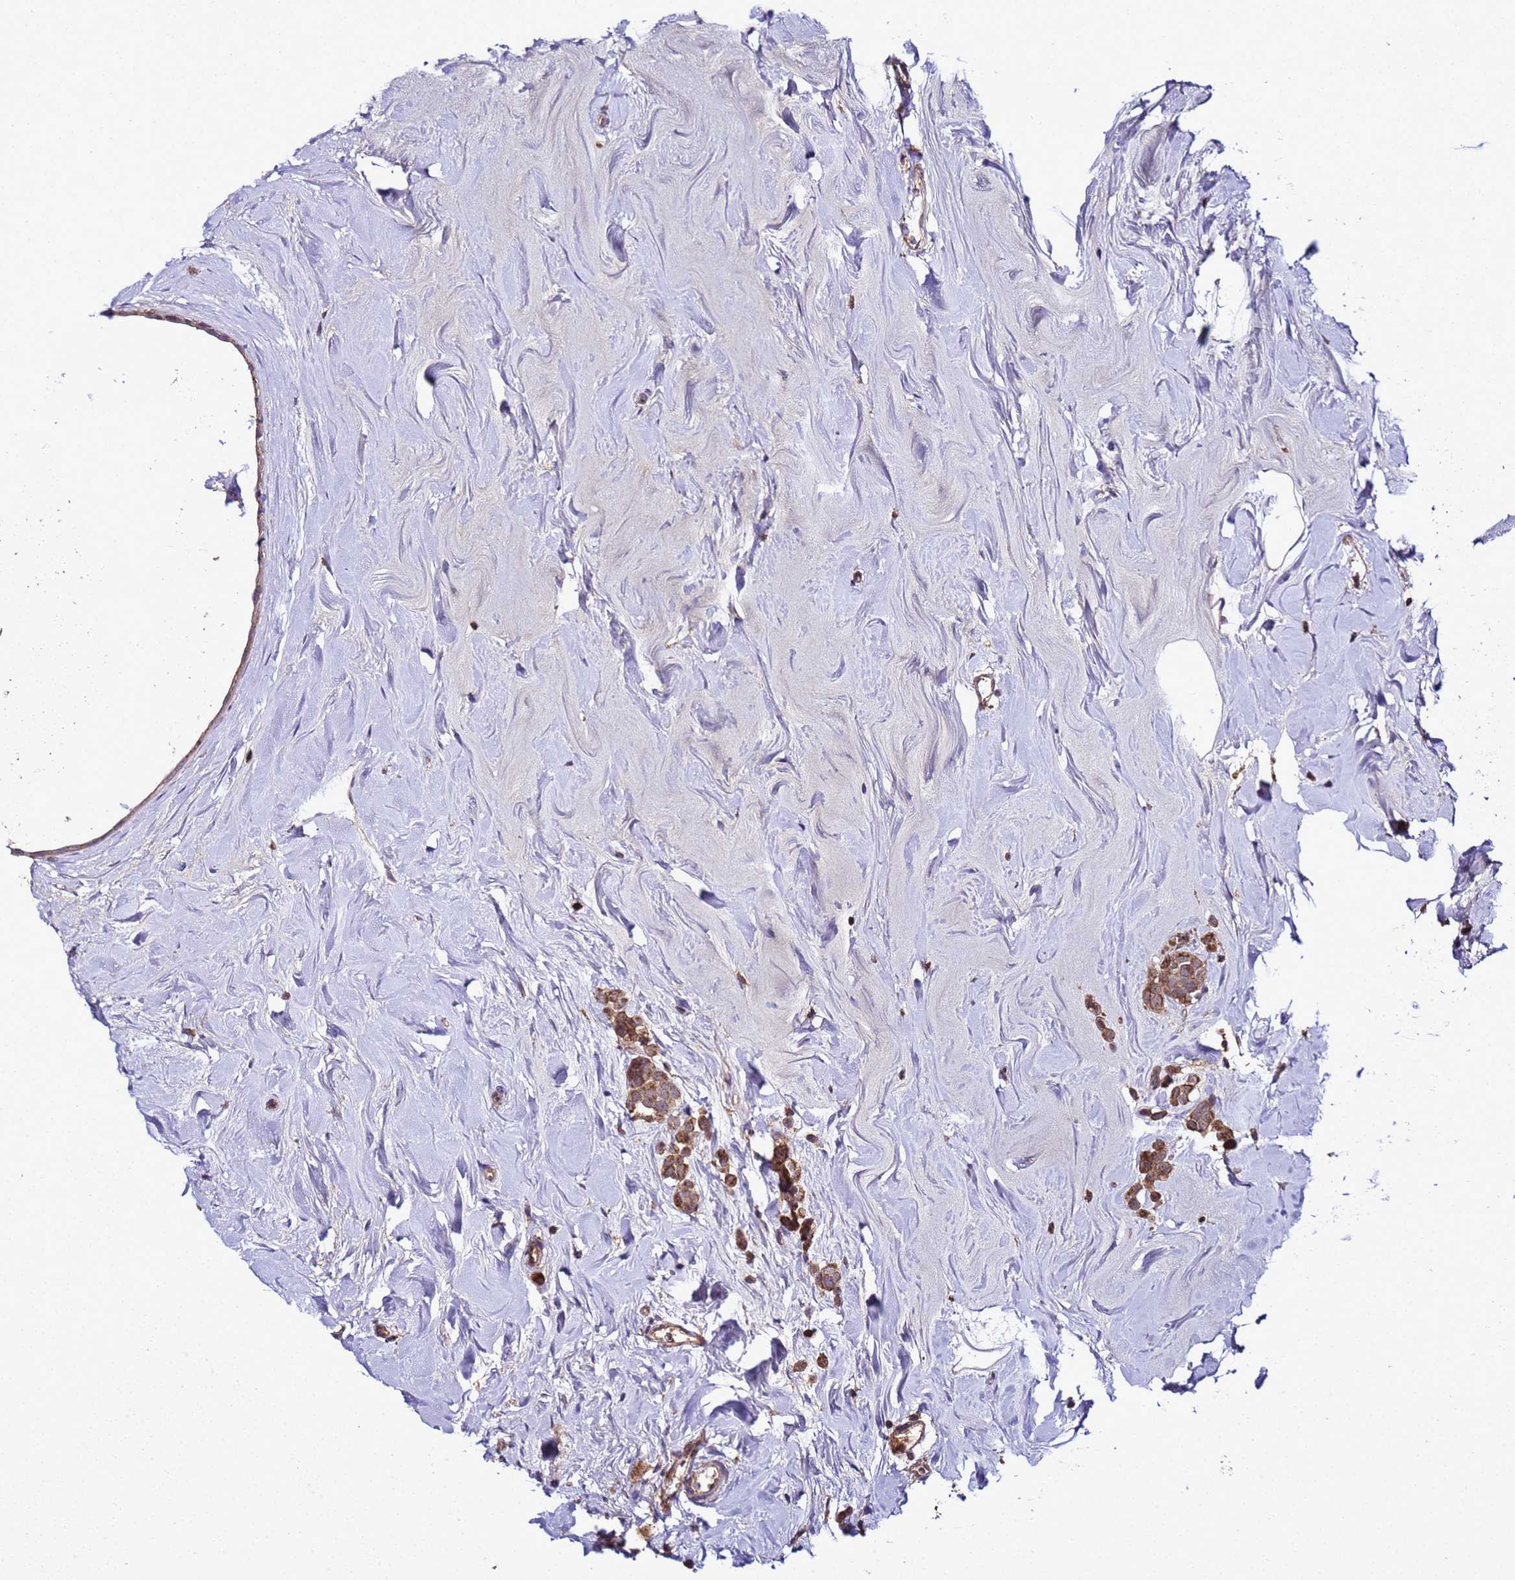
{"staining": {"intensity": "moderate", "quantity": ">75%", "location": "cytoplasmic/membranous"}, "tissue": "breast cancer", "cell_type": "Tumor cells", "image_type": "cancer", "snomed": [{"axis": "morphology", "description": "Lobular carcinoma"}, {"axis": "topography", "description": "Breast"}], "caption": "Immunohistochemistry (IHC) of breast cancer (lobular carcinoma) demonstrates medium levels of moderate cytoplasmic/membranous positivity in approximately >75% of tumor cells.", "gene": "HSPBAP1", "patient": {"sex": "female", "age": 47}}